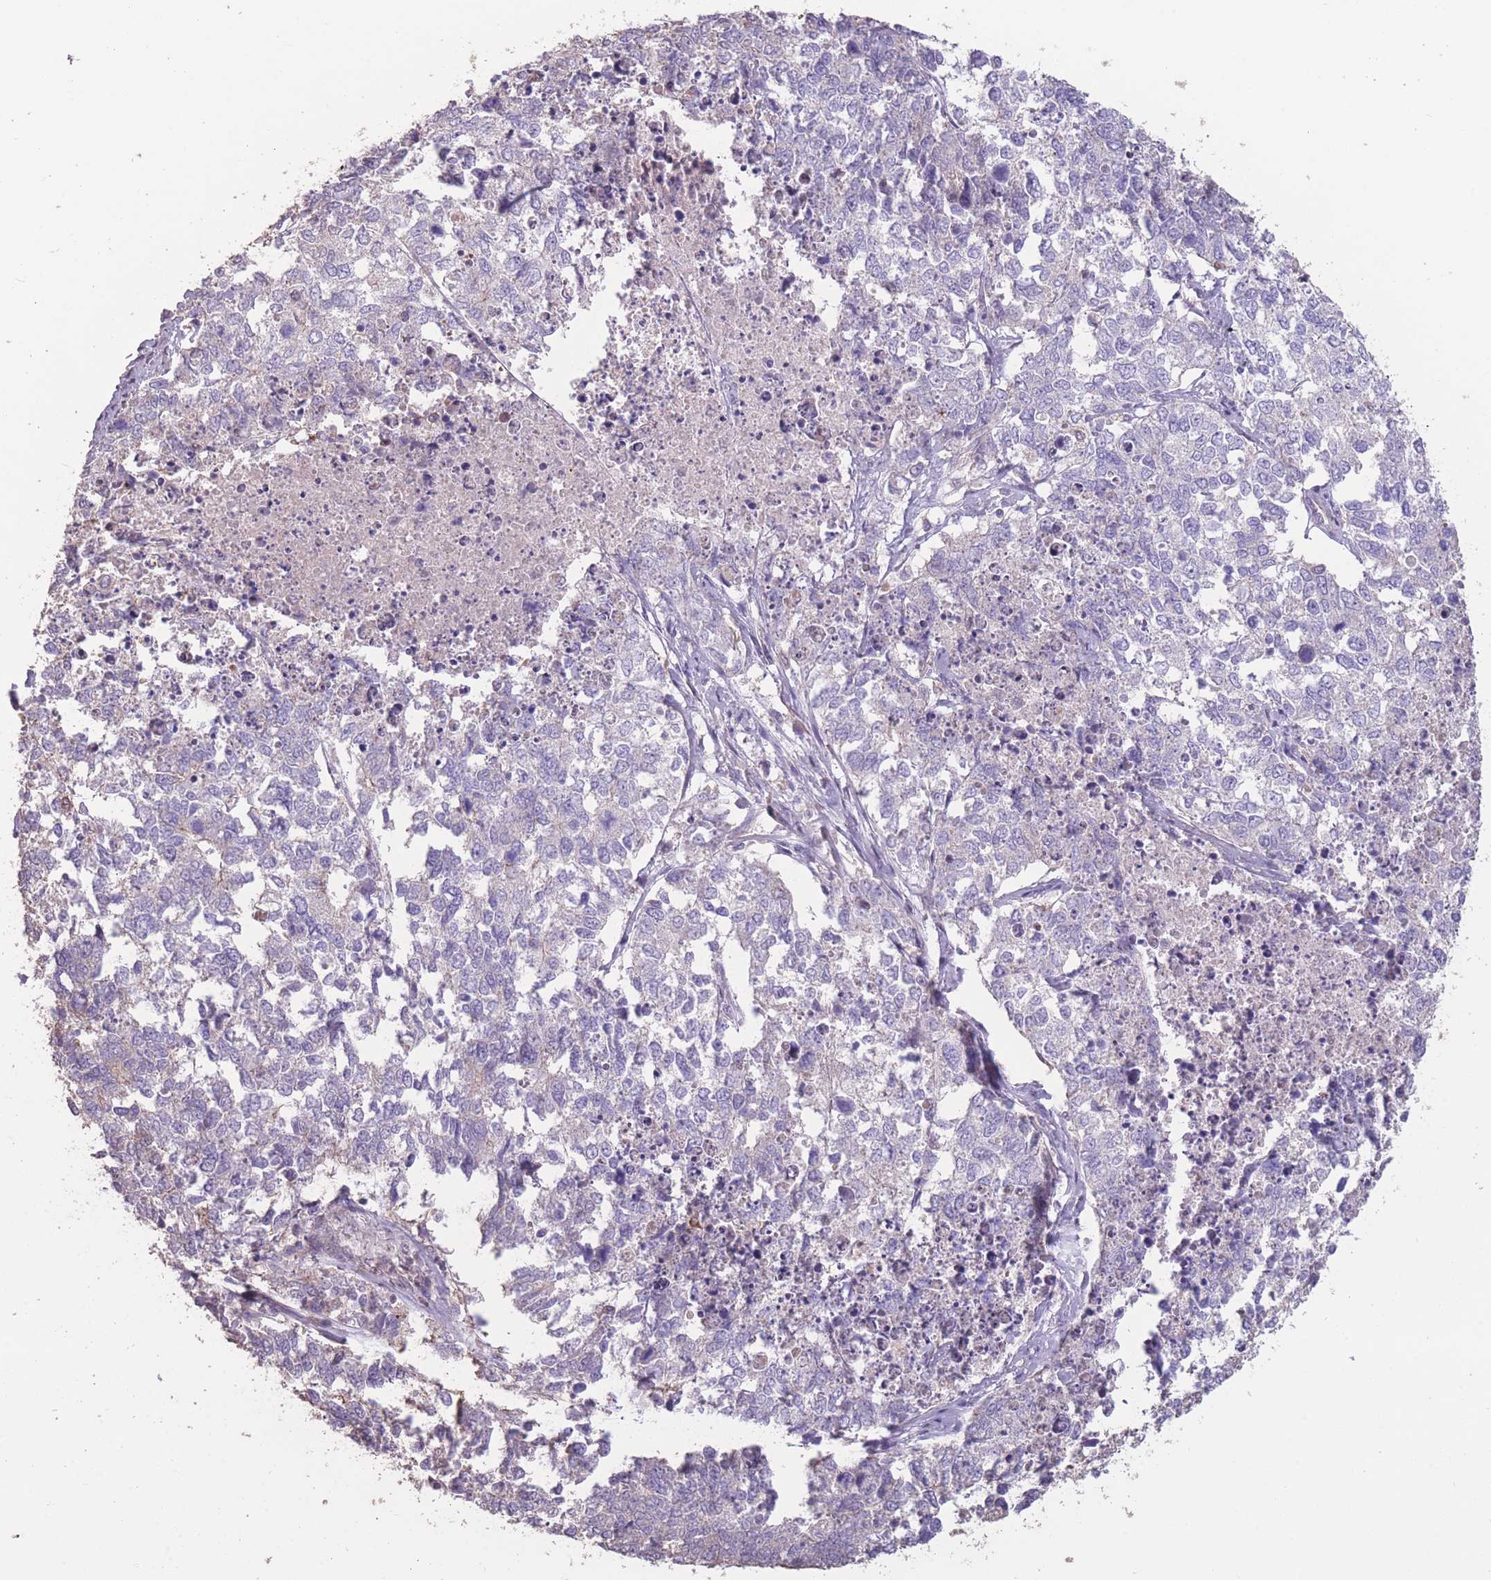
{"staining": {"intensity": "negative", "quantity": "none", "location": "none"}, "tissue": "cervical cancer", "cell_type": "Tumor cells", "image_type": "cancer", "snomed": [{"axis": "morphology", "description": "Squamous cell carcinoma, NOS"}, {"axis": "topography", "description": "Cervix"}], "caption": "This image is of cervical squamous cell carcinoma stained with immunohistochemistry to label a protein in brown with the nuclei are counter-stained blue. There is no positivity in tumor cells. The staining was performed using DAB (3,3'-diaminobenzidine) to visualize the protein expression in brown, while the nuclei were stained in blue with hematoxylin (Magnification: 20x).", "gene": "RSPH10B", "patient": {"sex": "female", "age": 63}}